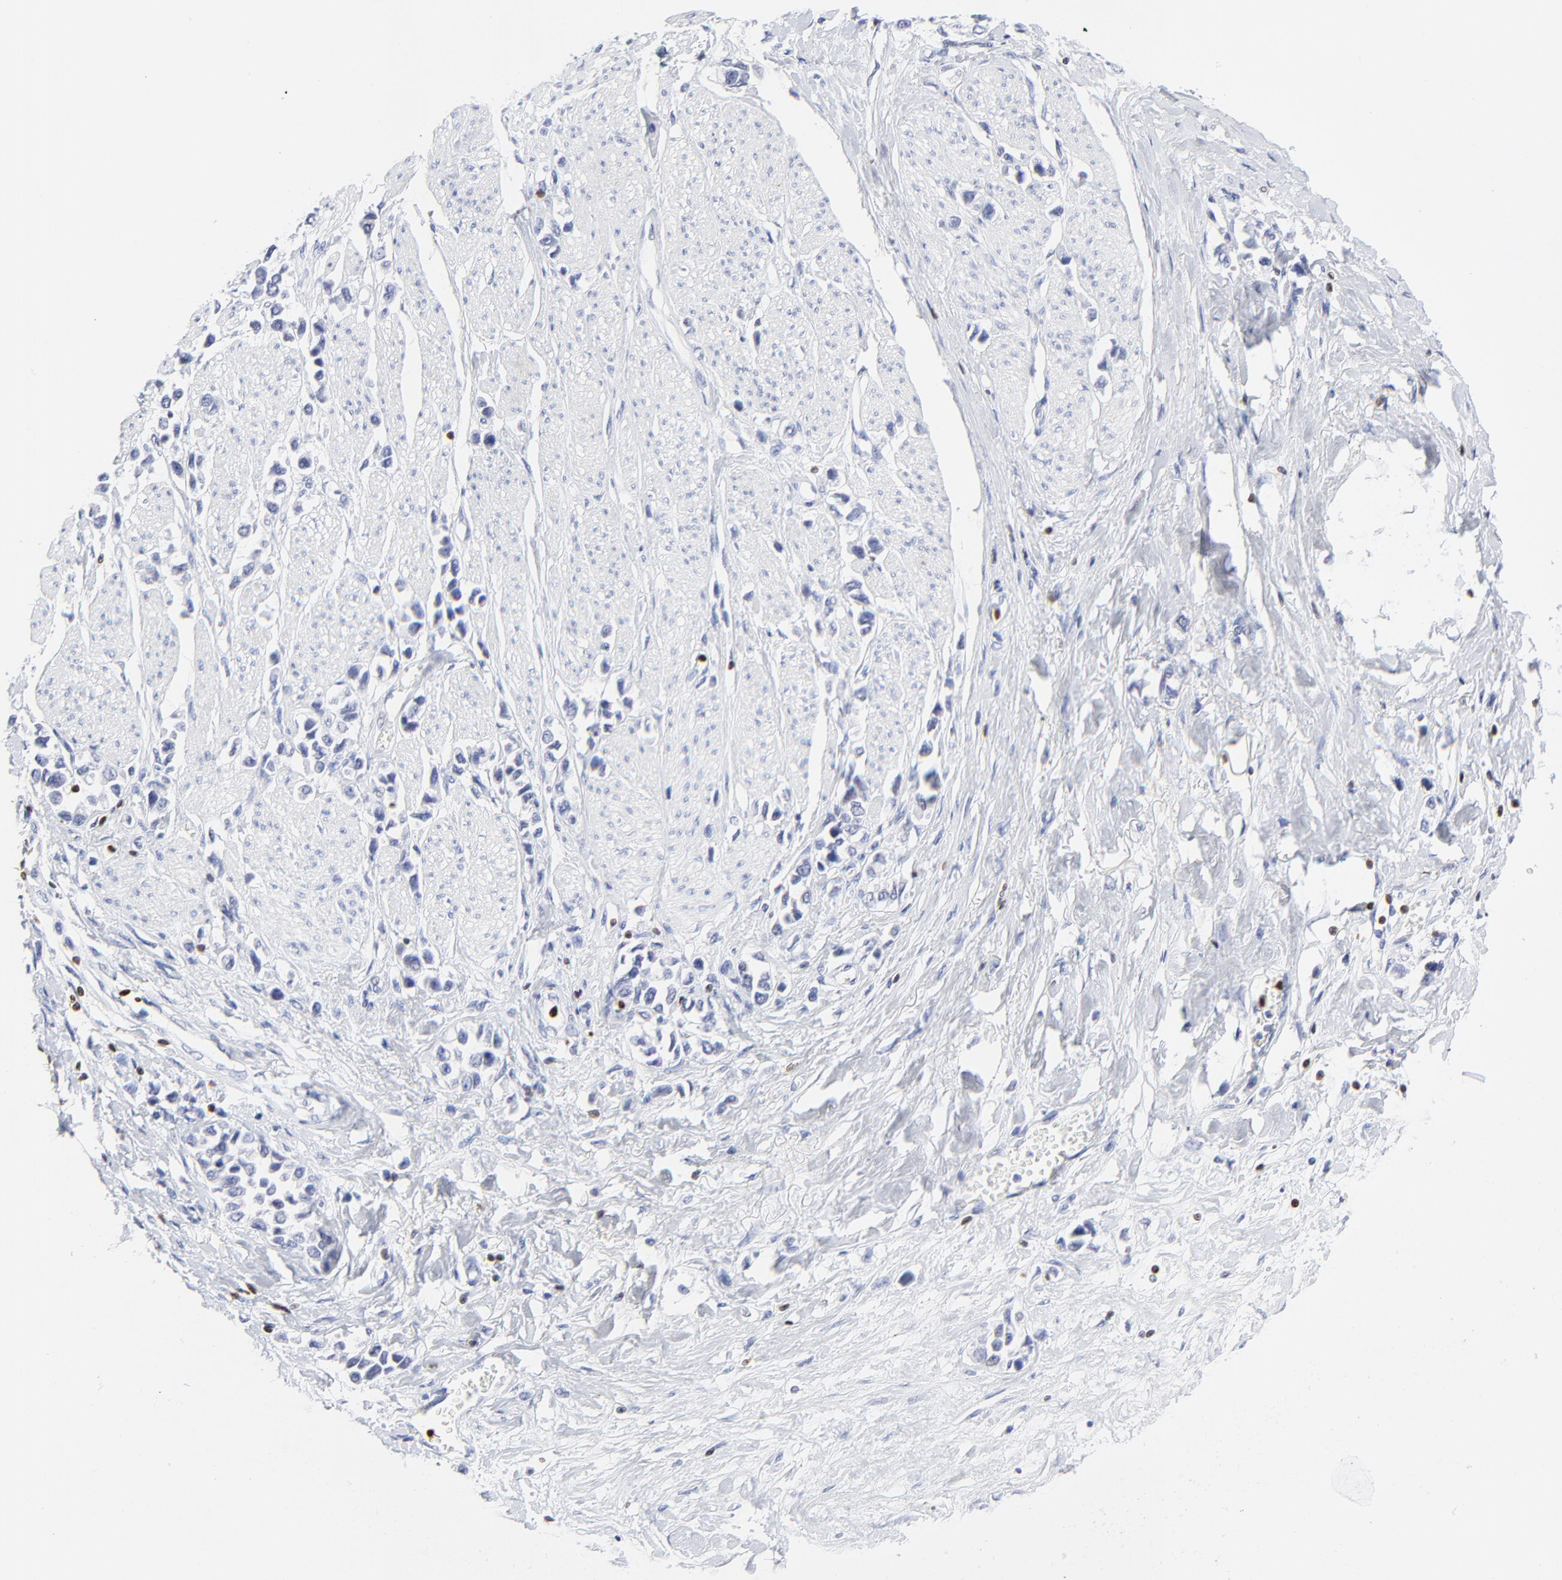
{"staining": {"intensity": "negative", "quantity": "none", "location": "none"}, "tissue": "stomach cancer", "cell_type": "Tumor cells", "image_type": "cancer", "snomed": [{"axis": "morphology", "description": "Adenocarcinoma, NOS"}, {"axis": "topography", "description": "Stomach, upper"}], "caption": "Photomicrograph shows no significant protein expression in tumor cells of stomach cancer (adenocarcinoma).", "gene": "ZAP70", "patient": {"sex": "male", "age": 76}}